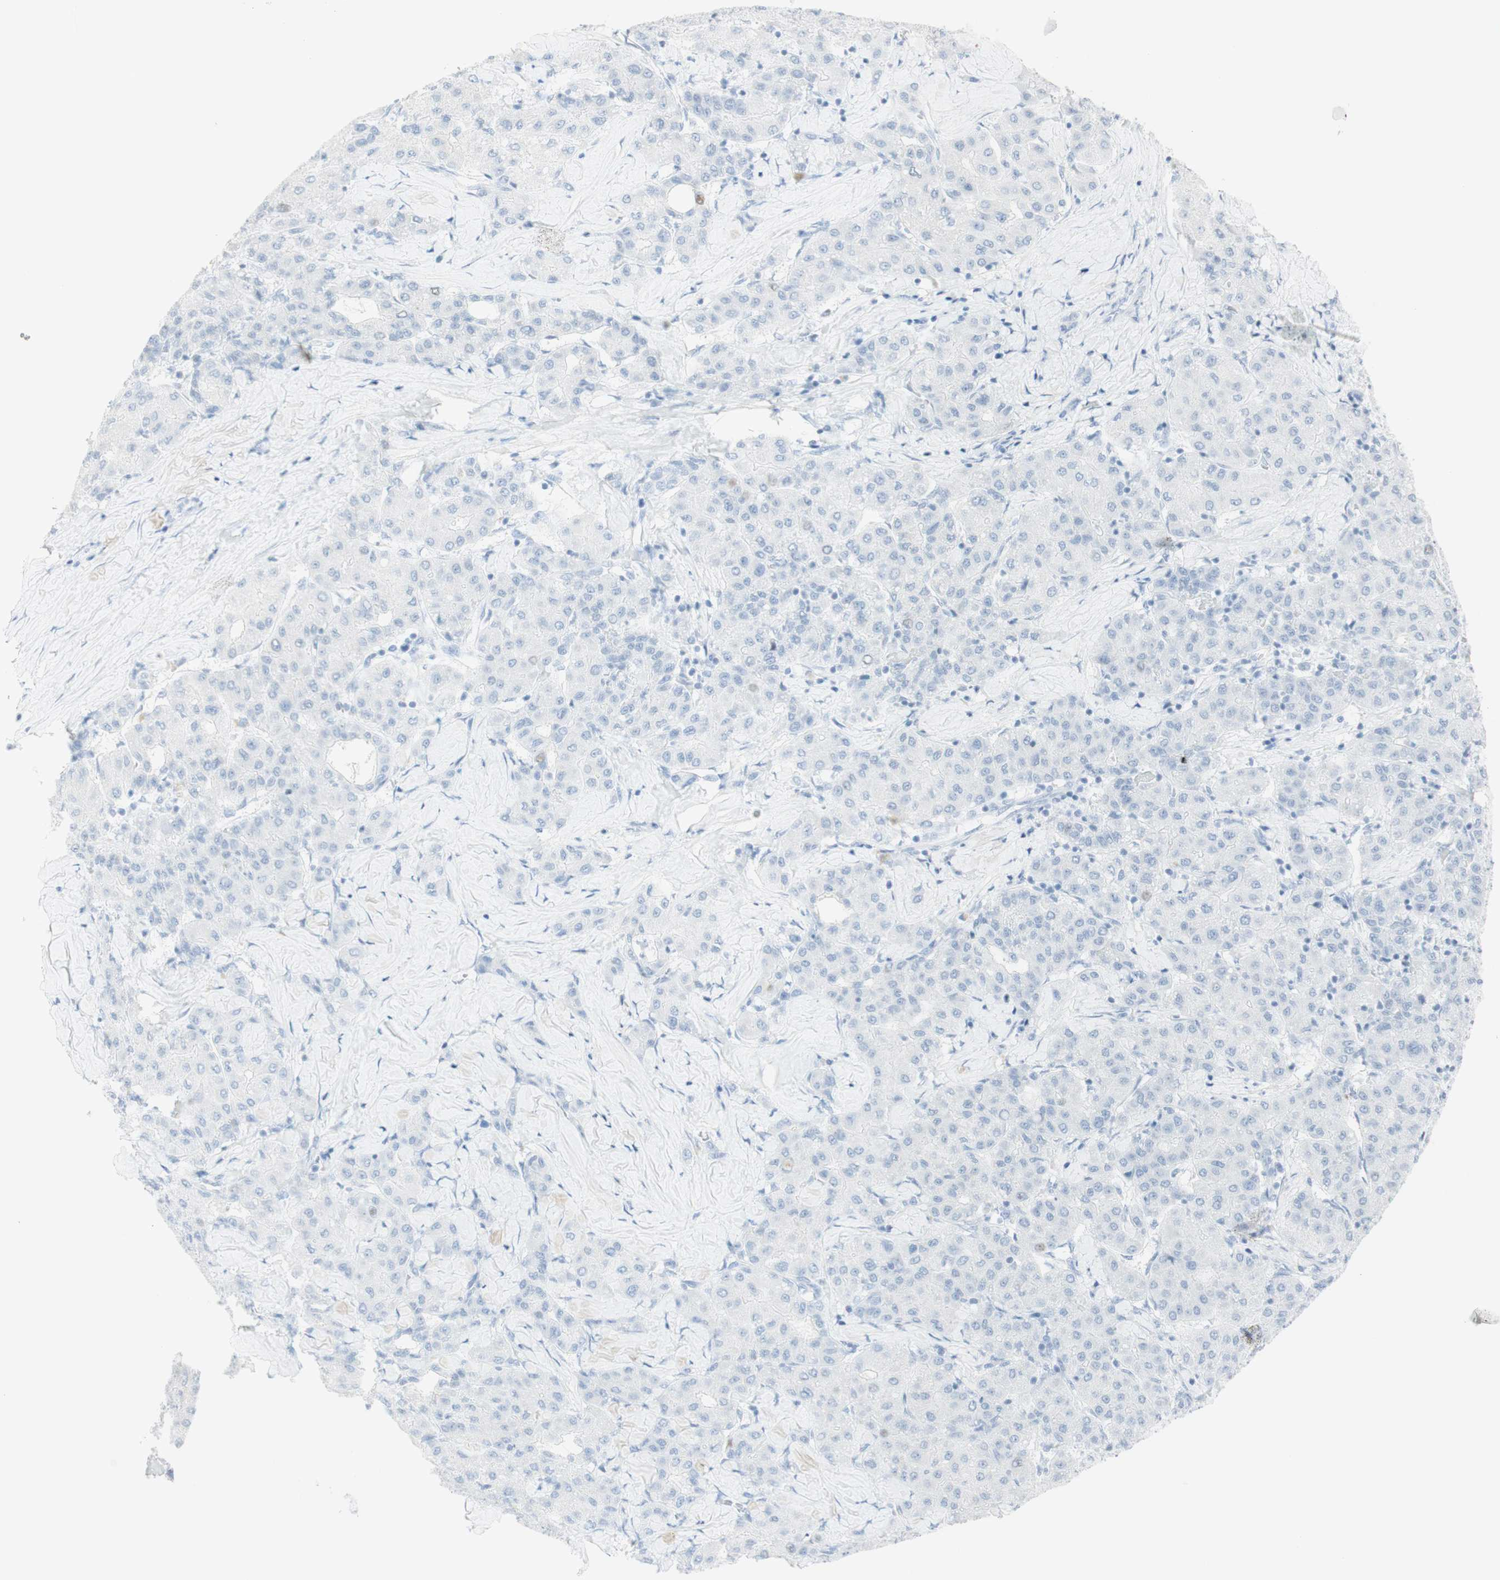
{"staining": {"intensity": "negative", "quantity": "none", "location": "none"}, "tissue": "liver cancer", "cell_type": "Tumor cells", "image_type": "cancer", "snomed": [{"axis": "morphology", "description": "Carcinoma, Hepatocellular, NOS"}, {"axis": "topography", "description": "Liver"}], "caption": "Hepatocellular carcinoma (liver) stained for a protein using immunohistochemistry (IHC) reveals no positivity tumor cells.", "gene": "NAPSA", "patient": {"sex": "male", "age": 65}}